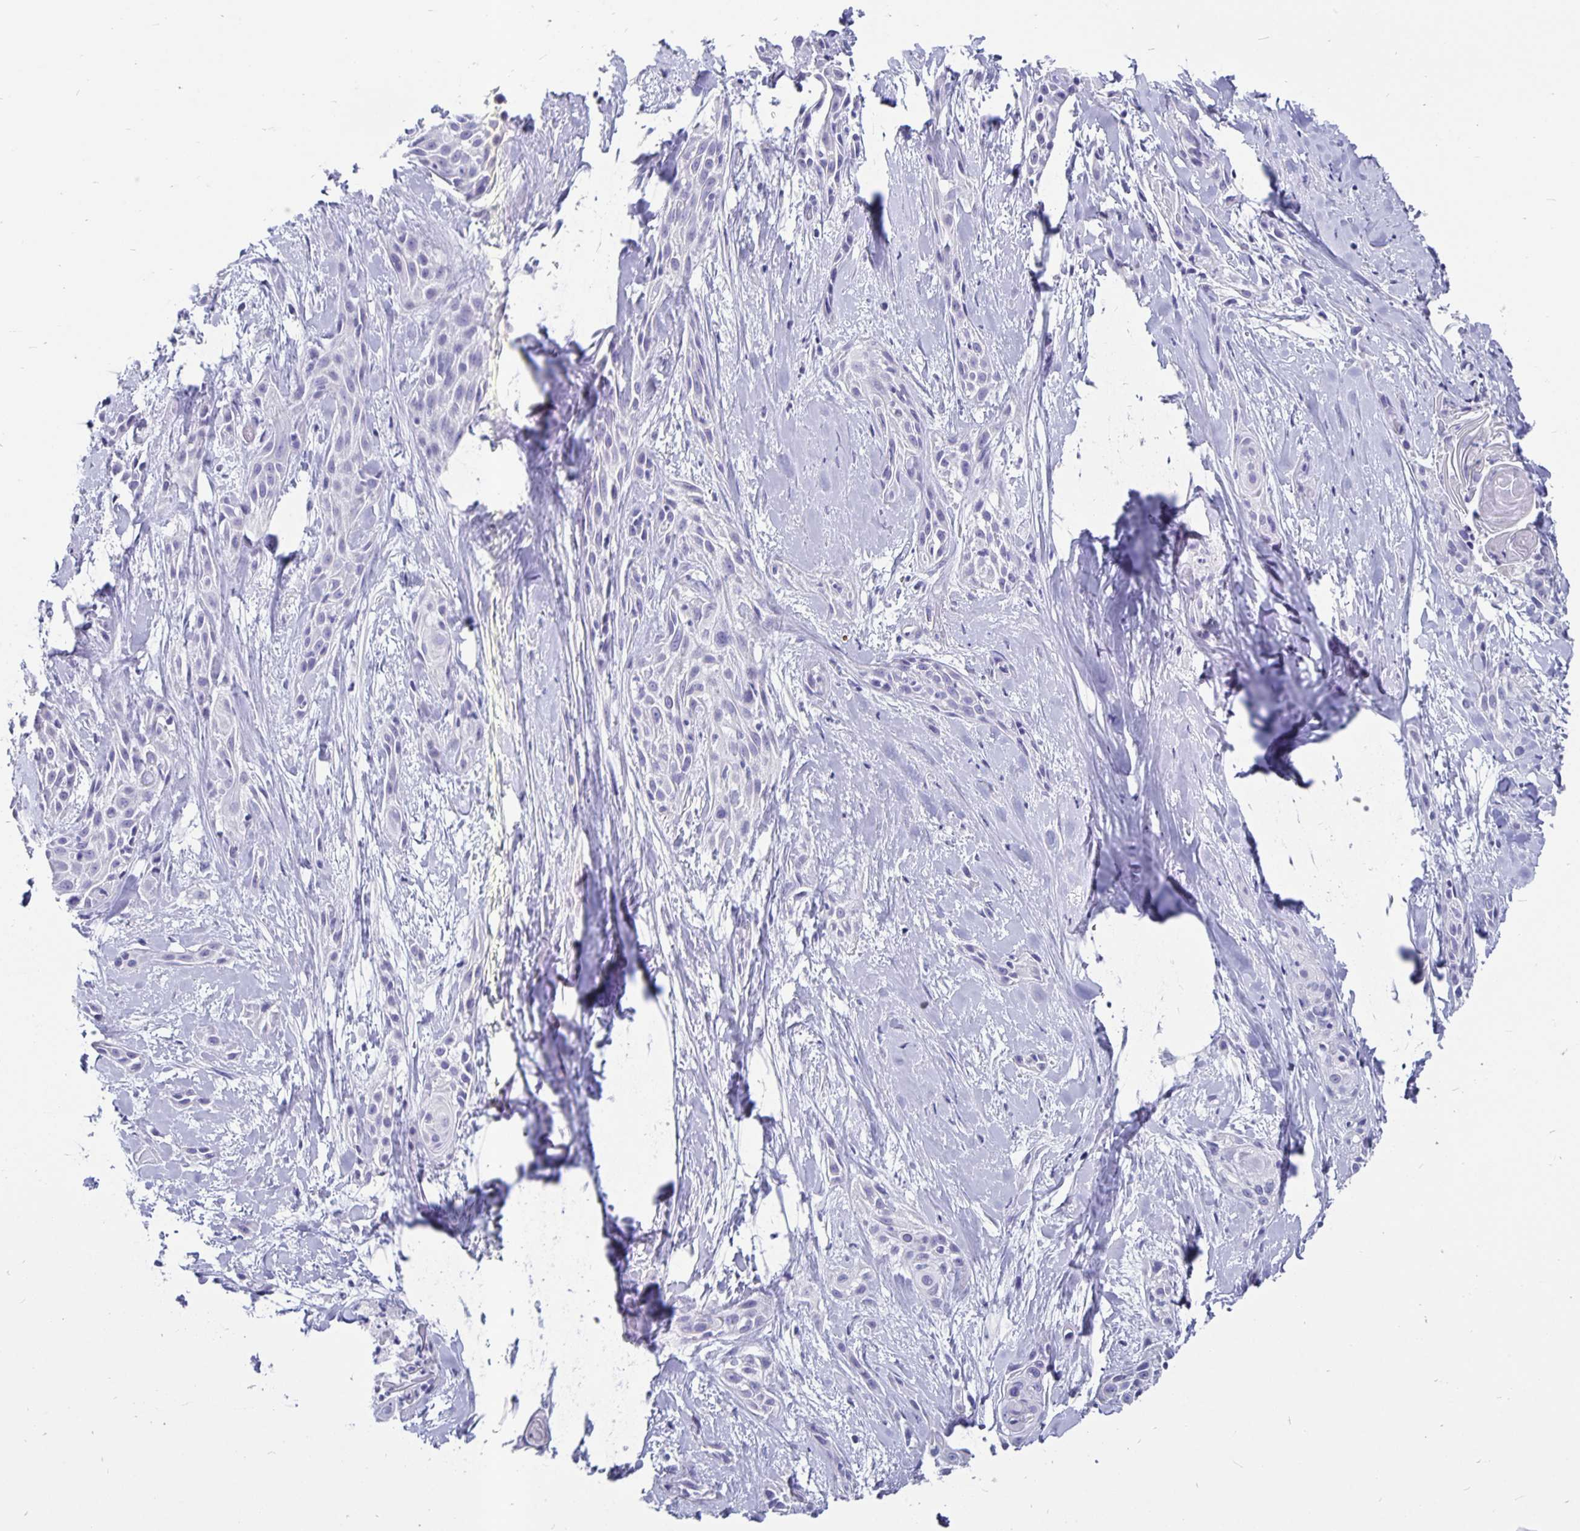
{"staining": {"intensity": "negative", "quantity": "none", "location": "none"}, "tissue": "skin cancer", "cell_type": "Tumor cells", "image_type": "cancer", "snomed": [{"axis": "morphology", "description": "Squamous cell carcinoma, NOS"}, {"axis": "topography", "description": "Skin"}, {"axis": "topography", "description": "Anal"}], "caption": "Skin squamous cell carcinoma was stained to show a protein in brown. There is no significant positivity in tumor cells. Brightfield microscopy of IHC stained with DAB (brown) and hematoxylin (blue), captured at high magnification.", "gene": "ODF3B", "patient": {"sex": "male", "age": 64}}